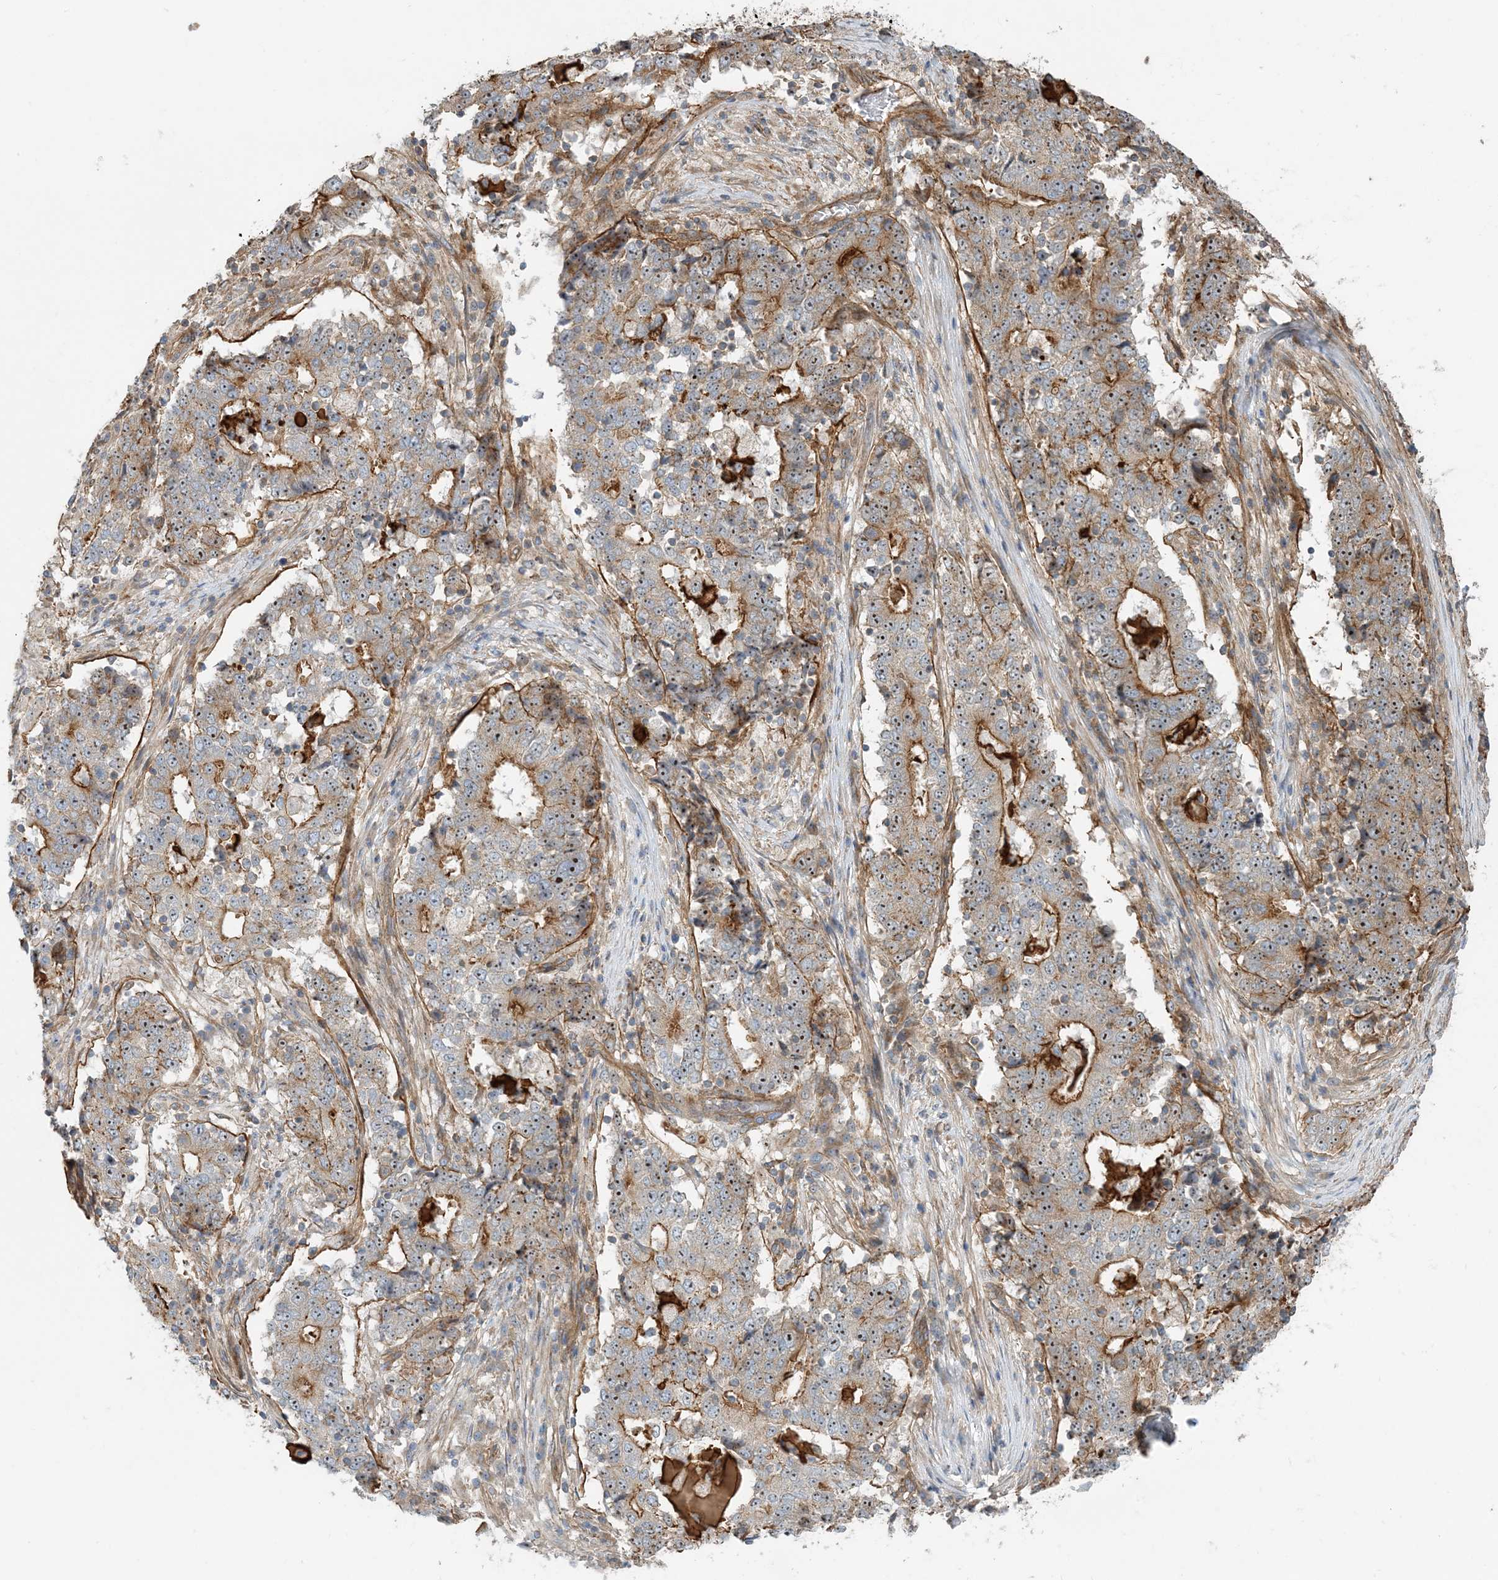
{"staining": {"intensity": "moderate", "quantity": "25%-75%", "location": "cytoplasmic/membranous"}, "tissue": "stomach cancer", "cell_type": "Tumor cells", "image_type": "cancer", "snomed": [{"axis": "morphology", "description": "Adenocarcinoma, NOS"}, {"axis": "topography", "description": "Stomach"}], "caption": "This image exhibits adenocarcinoma (stomach) stained with immunohistochemistry to label a protein in brown. The cytoplasmic/membranous of tumor cells show moderate positivity for the protein. Nuclei are counter-stained blue.", "gene": "MYL5", "patient": {"sex": "male", "age": 59}}